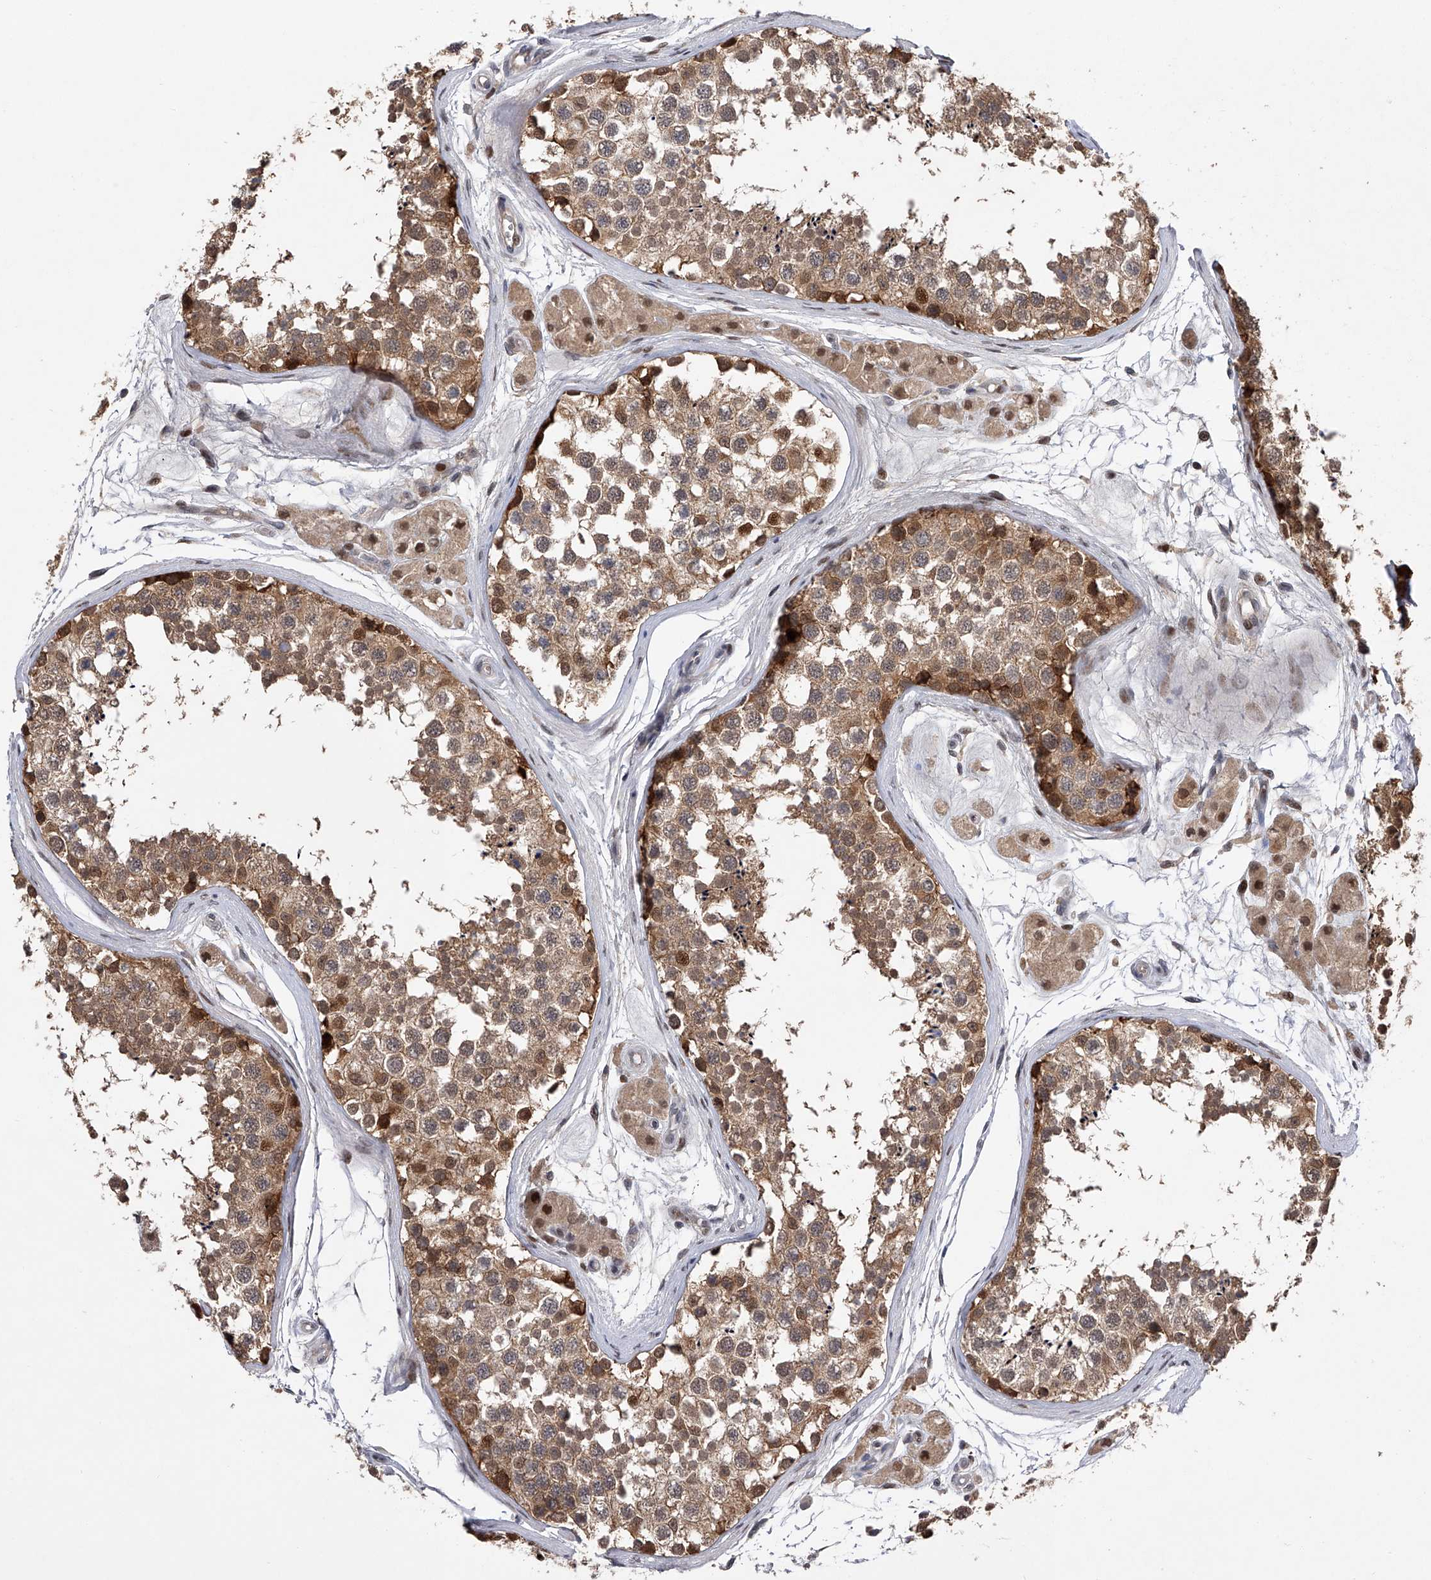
{"staining": {"intensity": "strong", "quantity": "25%-75%", "location": "cytoplasmic/membranous,nuclear"}, "tissue": "testis", "cell_type": "Cells in seminiferous ducts", "image_type": "normal", "snomed": [{"axis": "morphology", "description": "Normal tissue, NOS"}, {"axis": "topography", "description": "Testis"}], "caption": "Immunohistochemistry micrograph of benign testis stained for a protein (brown), which shows high levels of strong cytoplasmic/membranous,nuclear positivity in about 25%-75% of cells in seminiferous ducts.", "gene": "RWDD2A", "patient": {"sex": "male", "age": 56}}